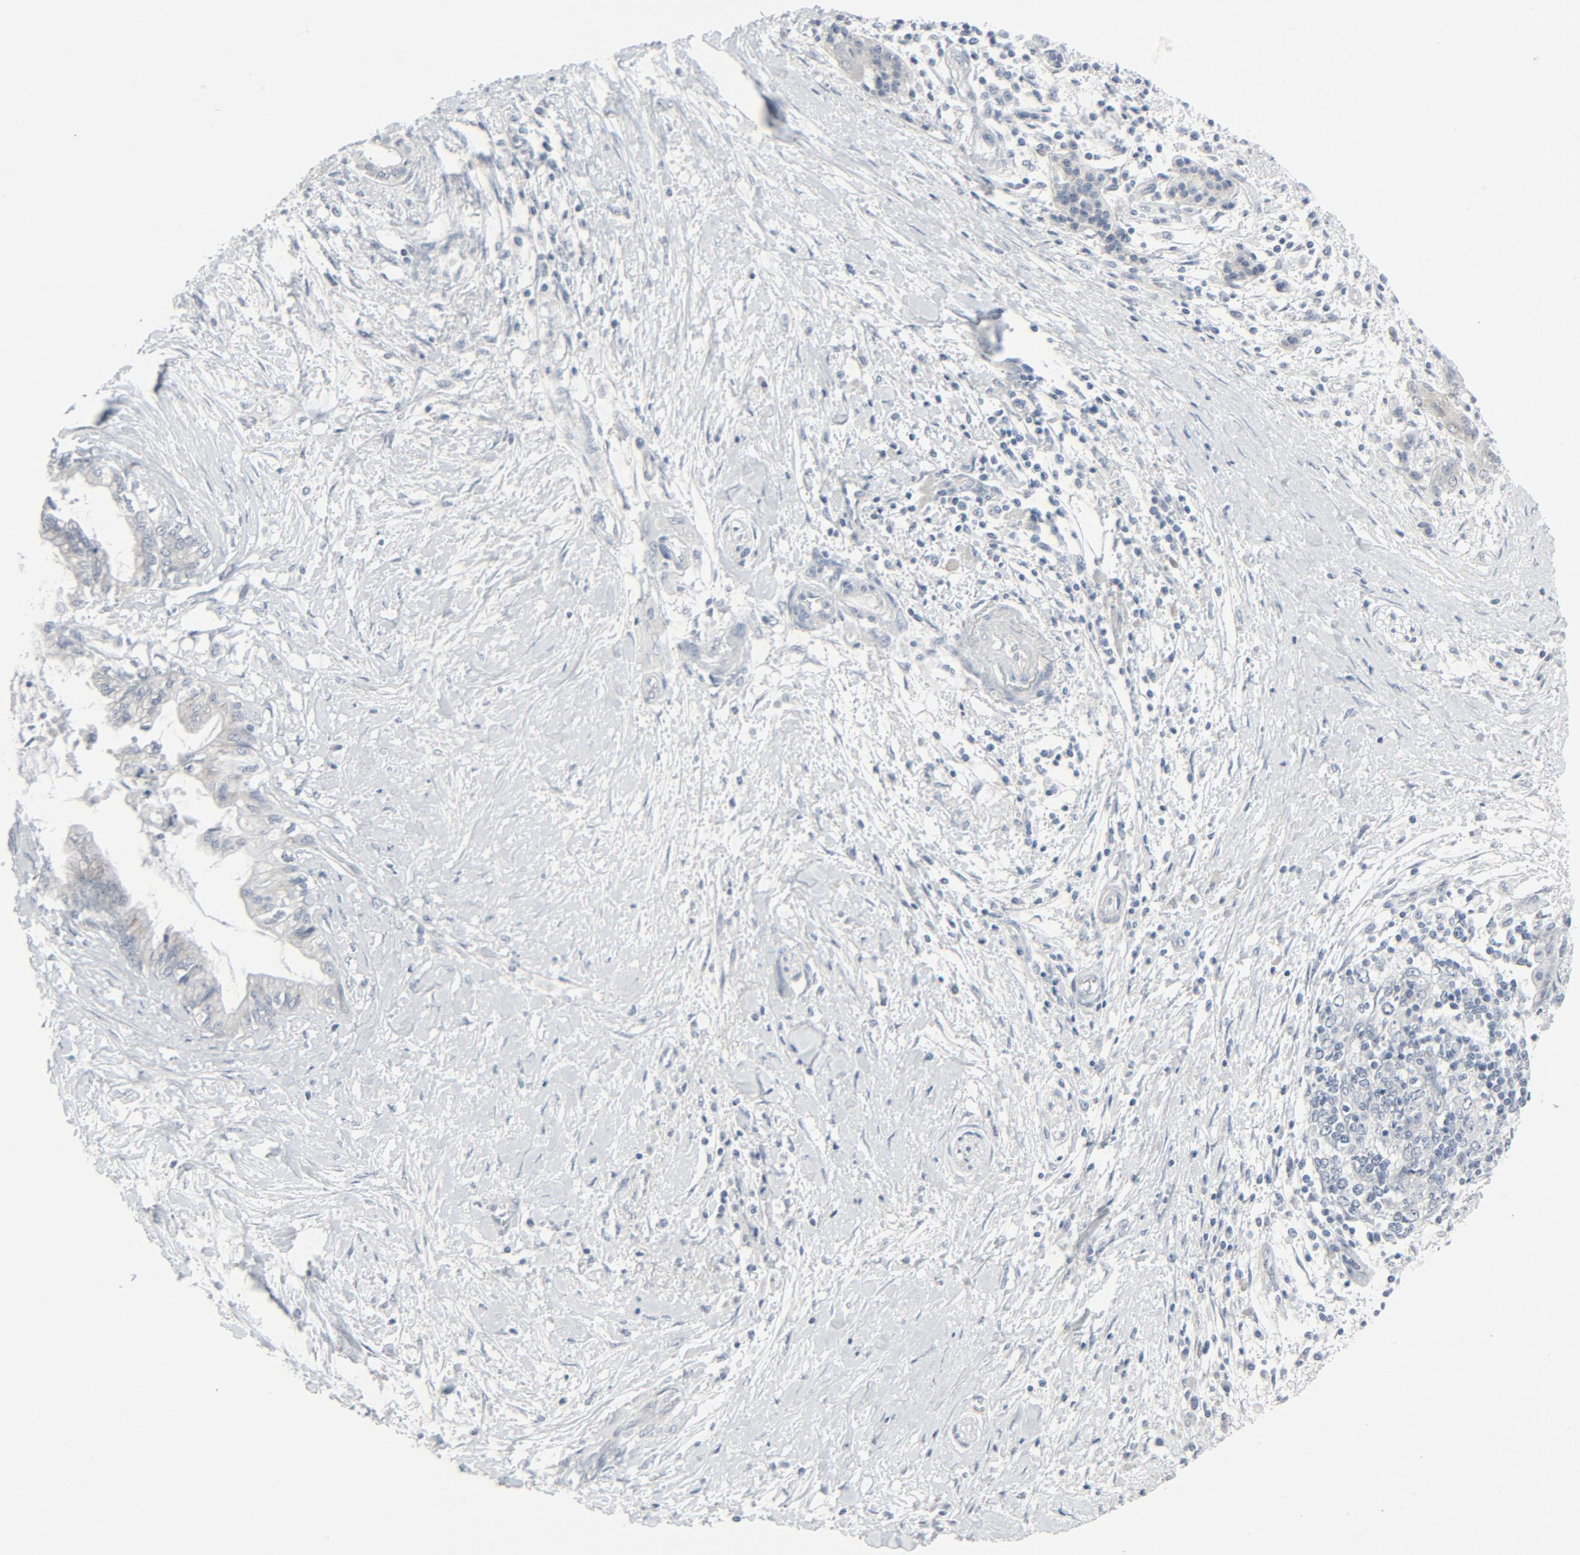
{"staining": {"intensity": "negative", "quantity": "none", "location": "none"}, "tissue": "pancreatic cancer", "cell_type": "Tumor cells", "image_type": "cancer", "snomed": [{"axis": "morphology", "description": "Adenocarcinoma, NOS"}, {"axis": "topography", "description": "Pancreas"}], "caption": "Pancreatic cancer stained for a protein using immunohistochemistry shows no positivity tumor cells.", "gene": "FGFR3", "patient": {"sex": "female", "age": 64}}